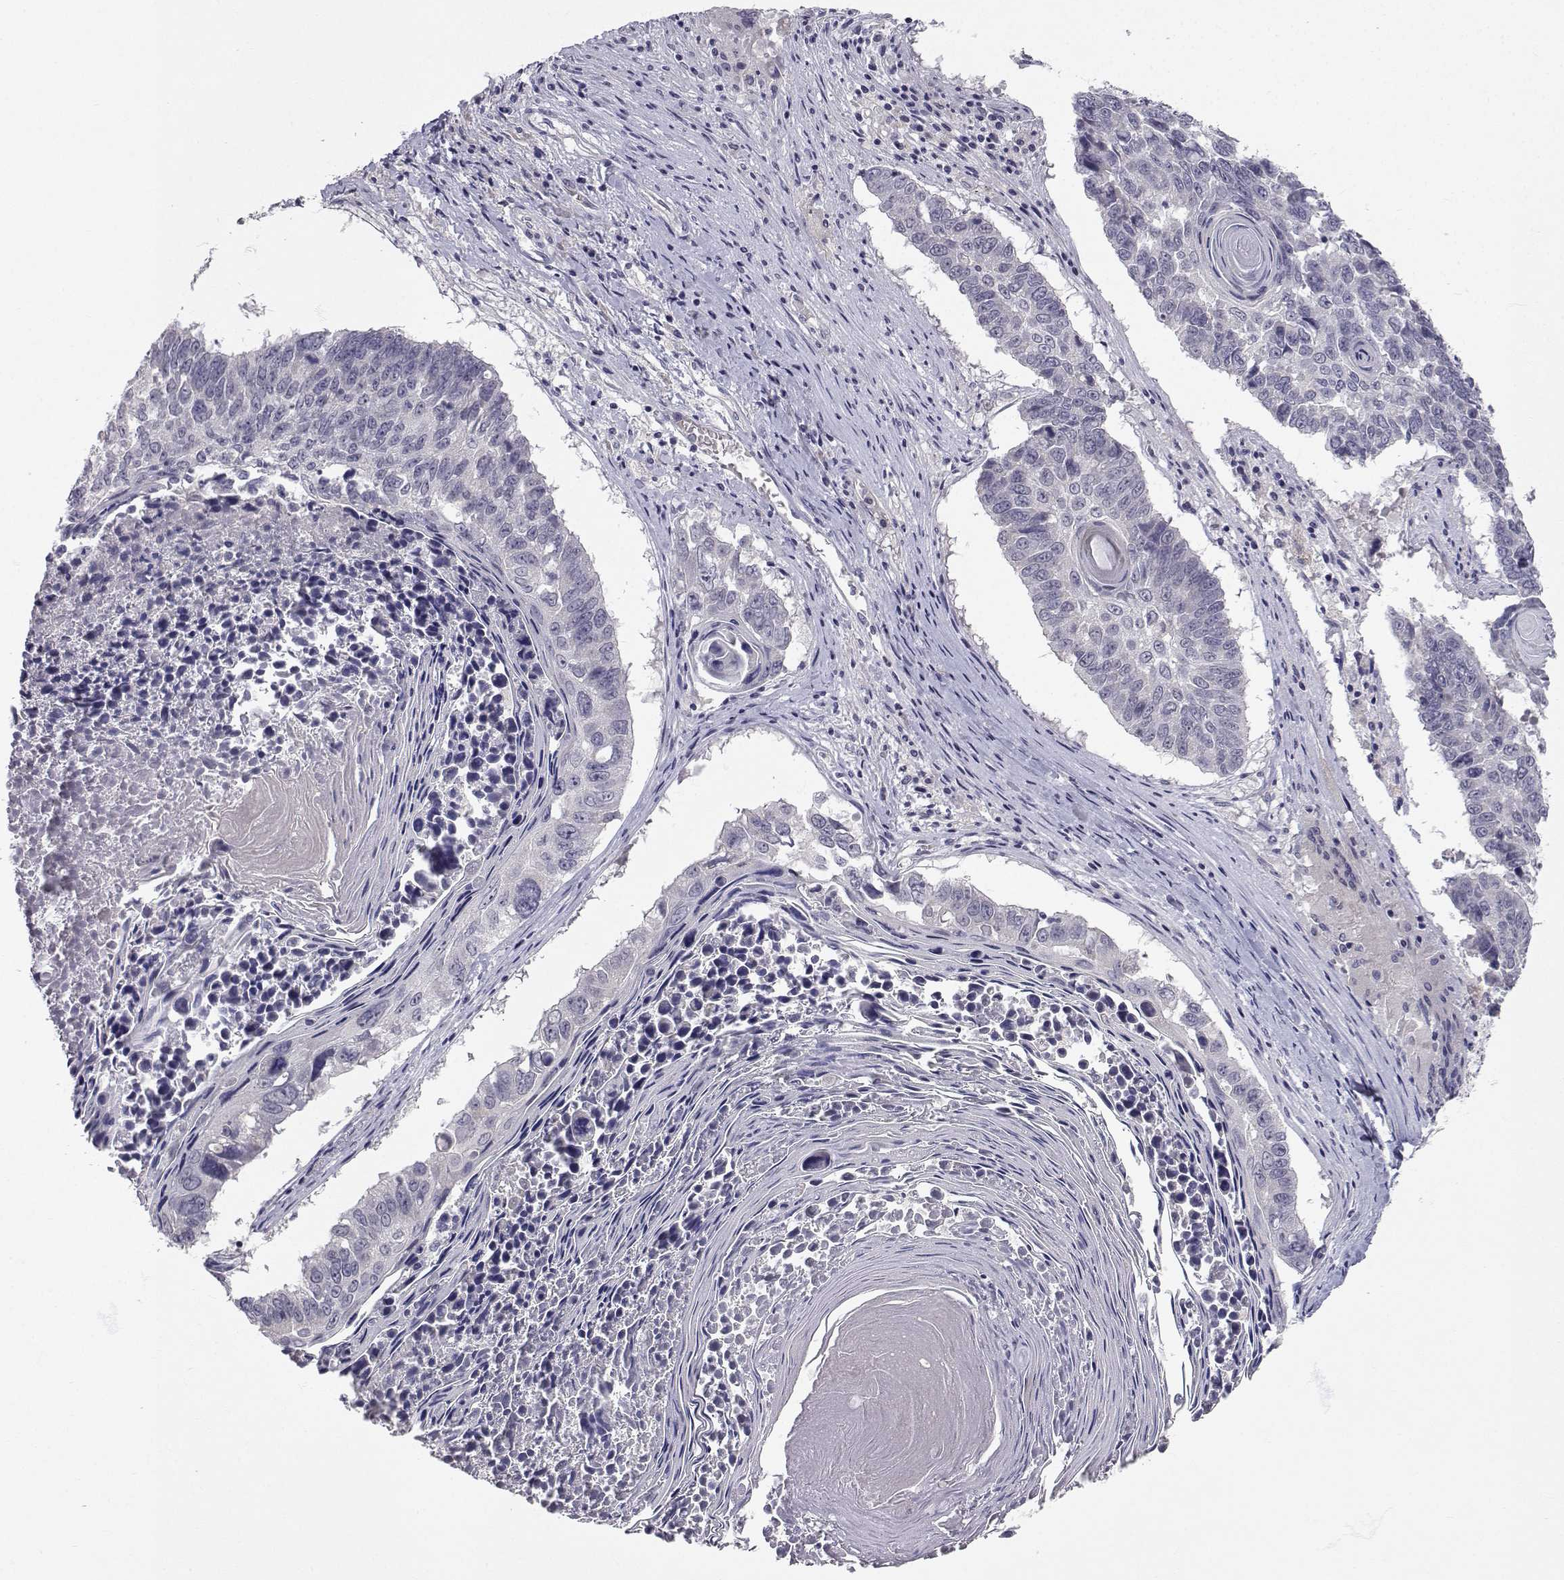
{"staining": {"intensity": "negative", "quantity": "none", "location": "none"}, "tissue": "lung cancer", "cell_type": "Tumor cells", "image_type": "cancer", "snomed": [{"axis": "morphology", "description": "Squamous cell carcinoma, NOS"}, {"axis": "topography", "description": "Lung"}], "caption": "An image of human lung cancer (squamous cell carcinoma) is negative for staining in tumor cells.", "gene": "SLC6A3", "patient": {"sex": "male", "age": 73}}